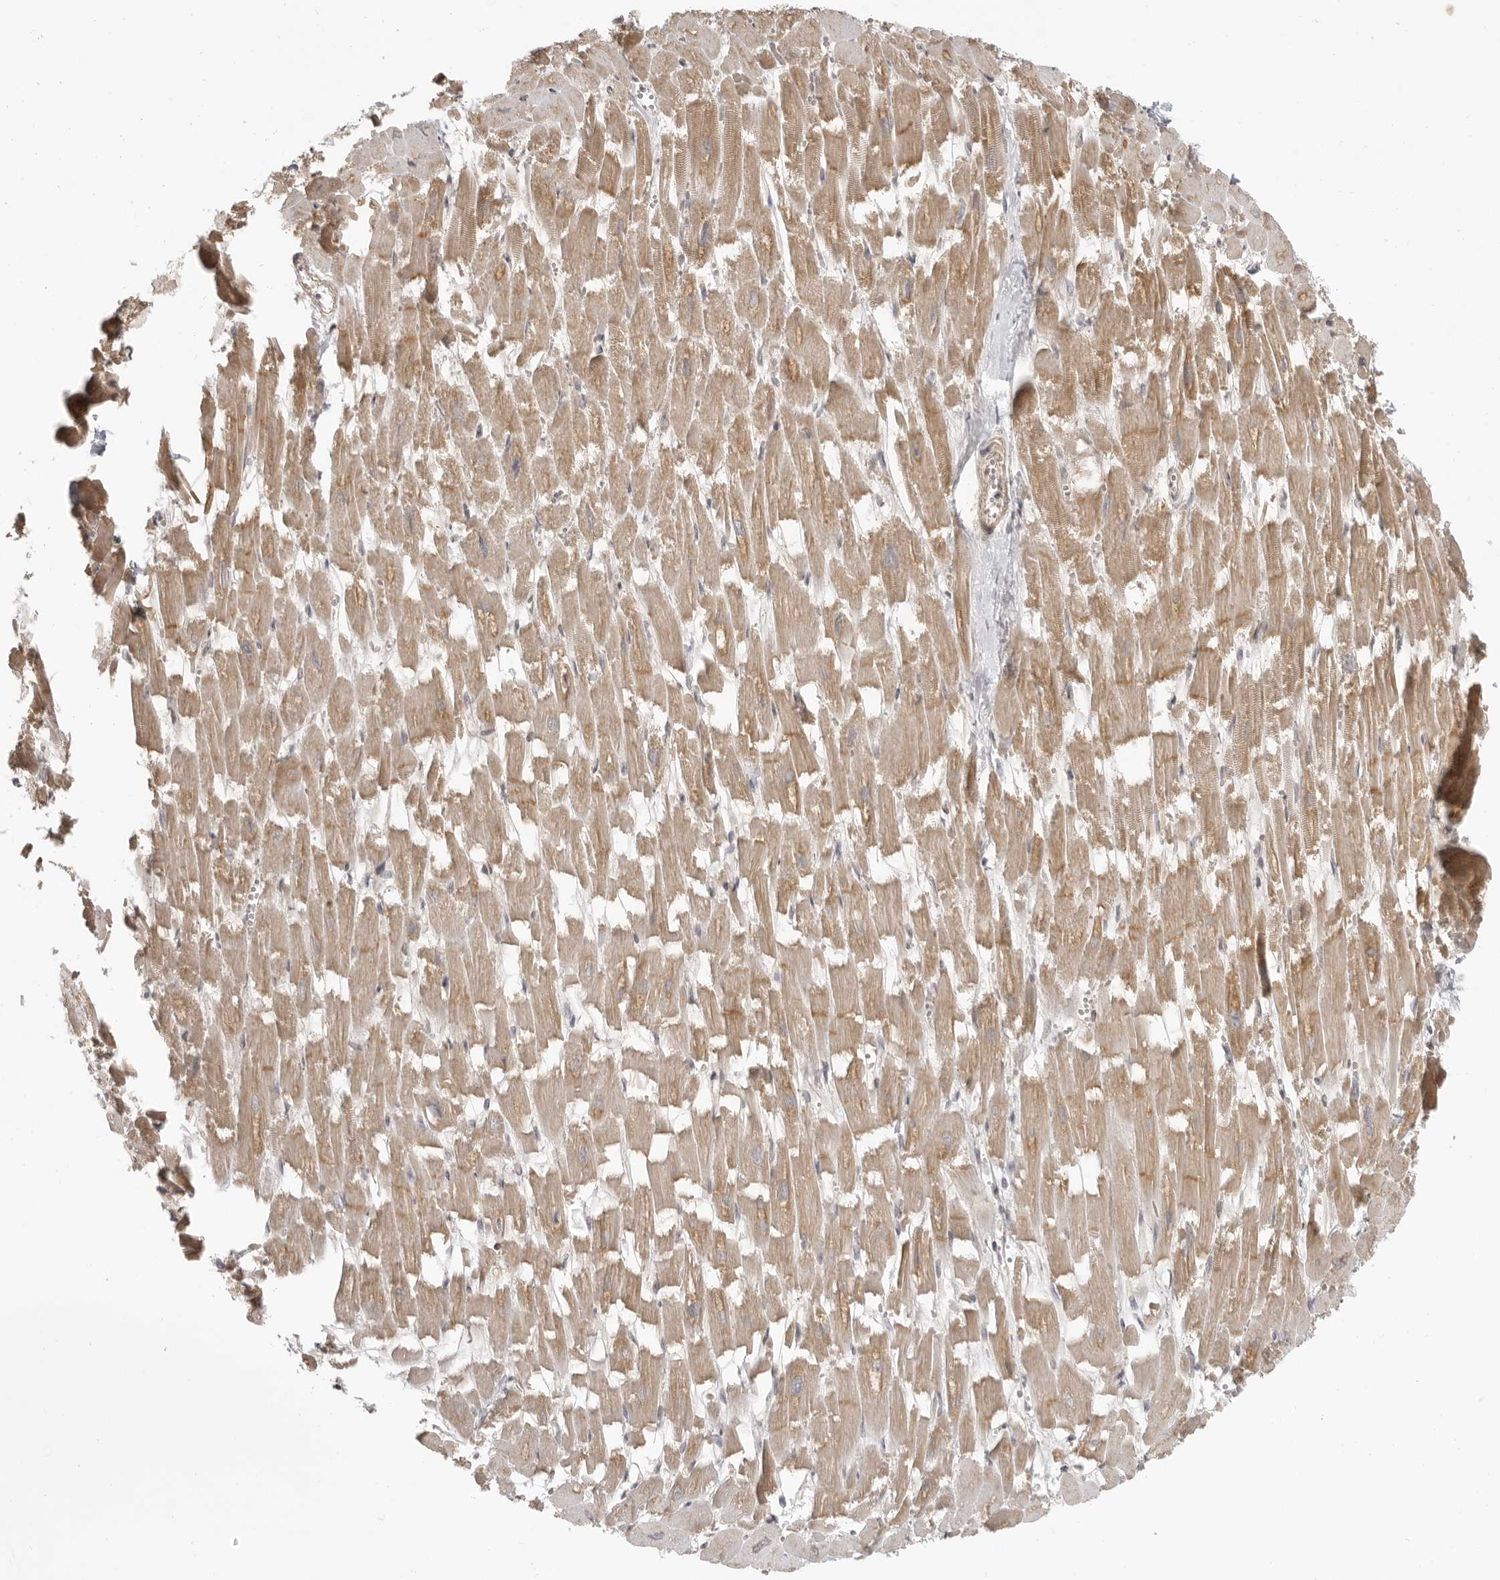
{"staining": {"intensity": "moderate", "quantity": "25%-75%", "location": "cytoplasmic/membranous"}, "tissue": "heart muscle", "cell_type": "Cardiomyocytes", "image_type": "normal", "snomed": [{"axis": "morphology", "description": "Normal tissue, NOS"}, {"axis": "topography", "description": "Heart"}], "caption": "Protein expression analysis of benign human heart muscle reveals moderate cytoplasmic/membranous staining in about 25%-75% of cardiomyocytes.", "gene": "PRRC2A", "patient": {"sex": "male", "age": 54}}